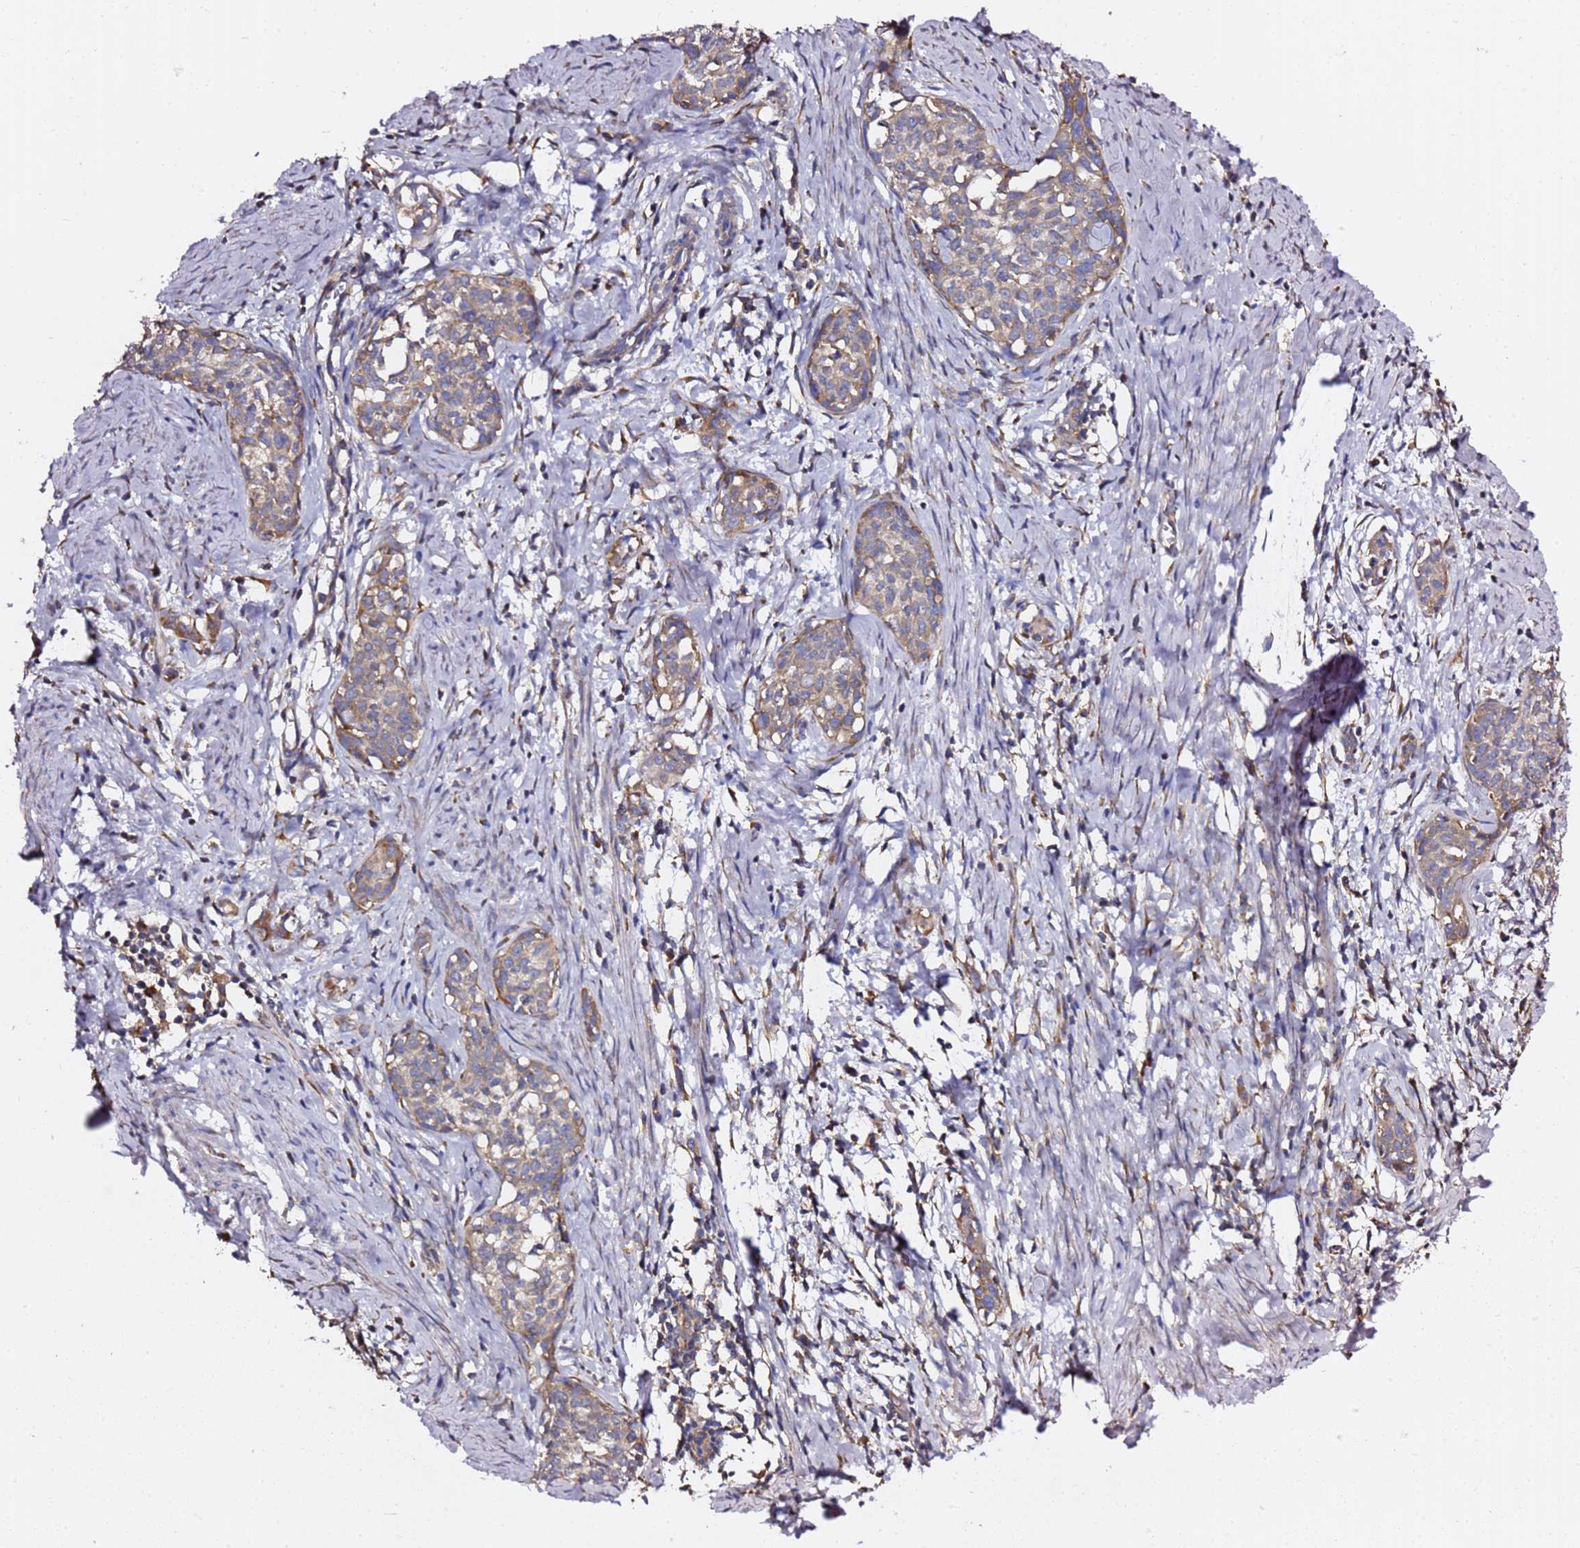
{"staining": {"intensity": "moderate", "quantity": "25%-75%", "location": "cytoplasmic/membranous"}, "tissue": "cervical cancer", "cell_type": "Tumor cells", "image_type": "cancer", "snomed": [{"axis": "morphology", "description": "Squamous cell carcinoma, NOS"}, {"axis": "topography", "description": "Cervix"}], "caption": "About 25%-75% of tumor cells in human cervical cancer (squamous cell carcinoma) exhibit moderate cytoplasmic/membranous protein staining as visualized by brown immunohistochemical staining.", "gene": "C19orf12", "patient": {"sex": "female", "age": 52}}